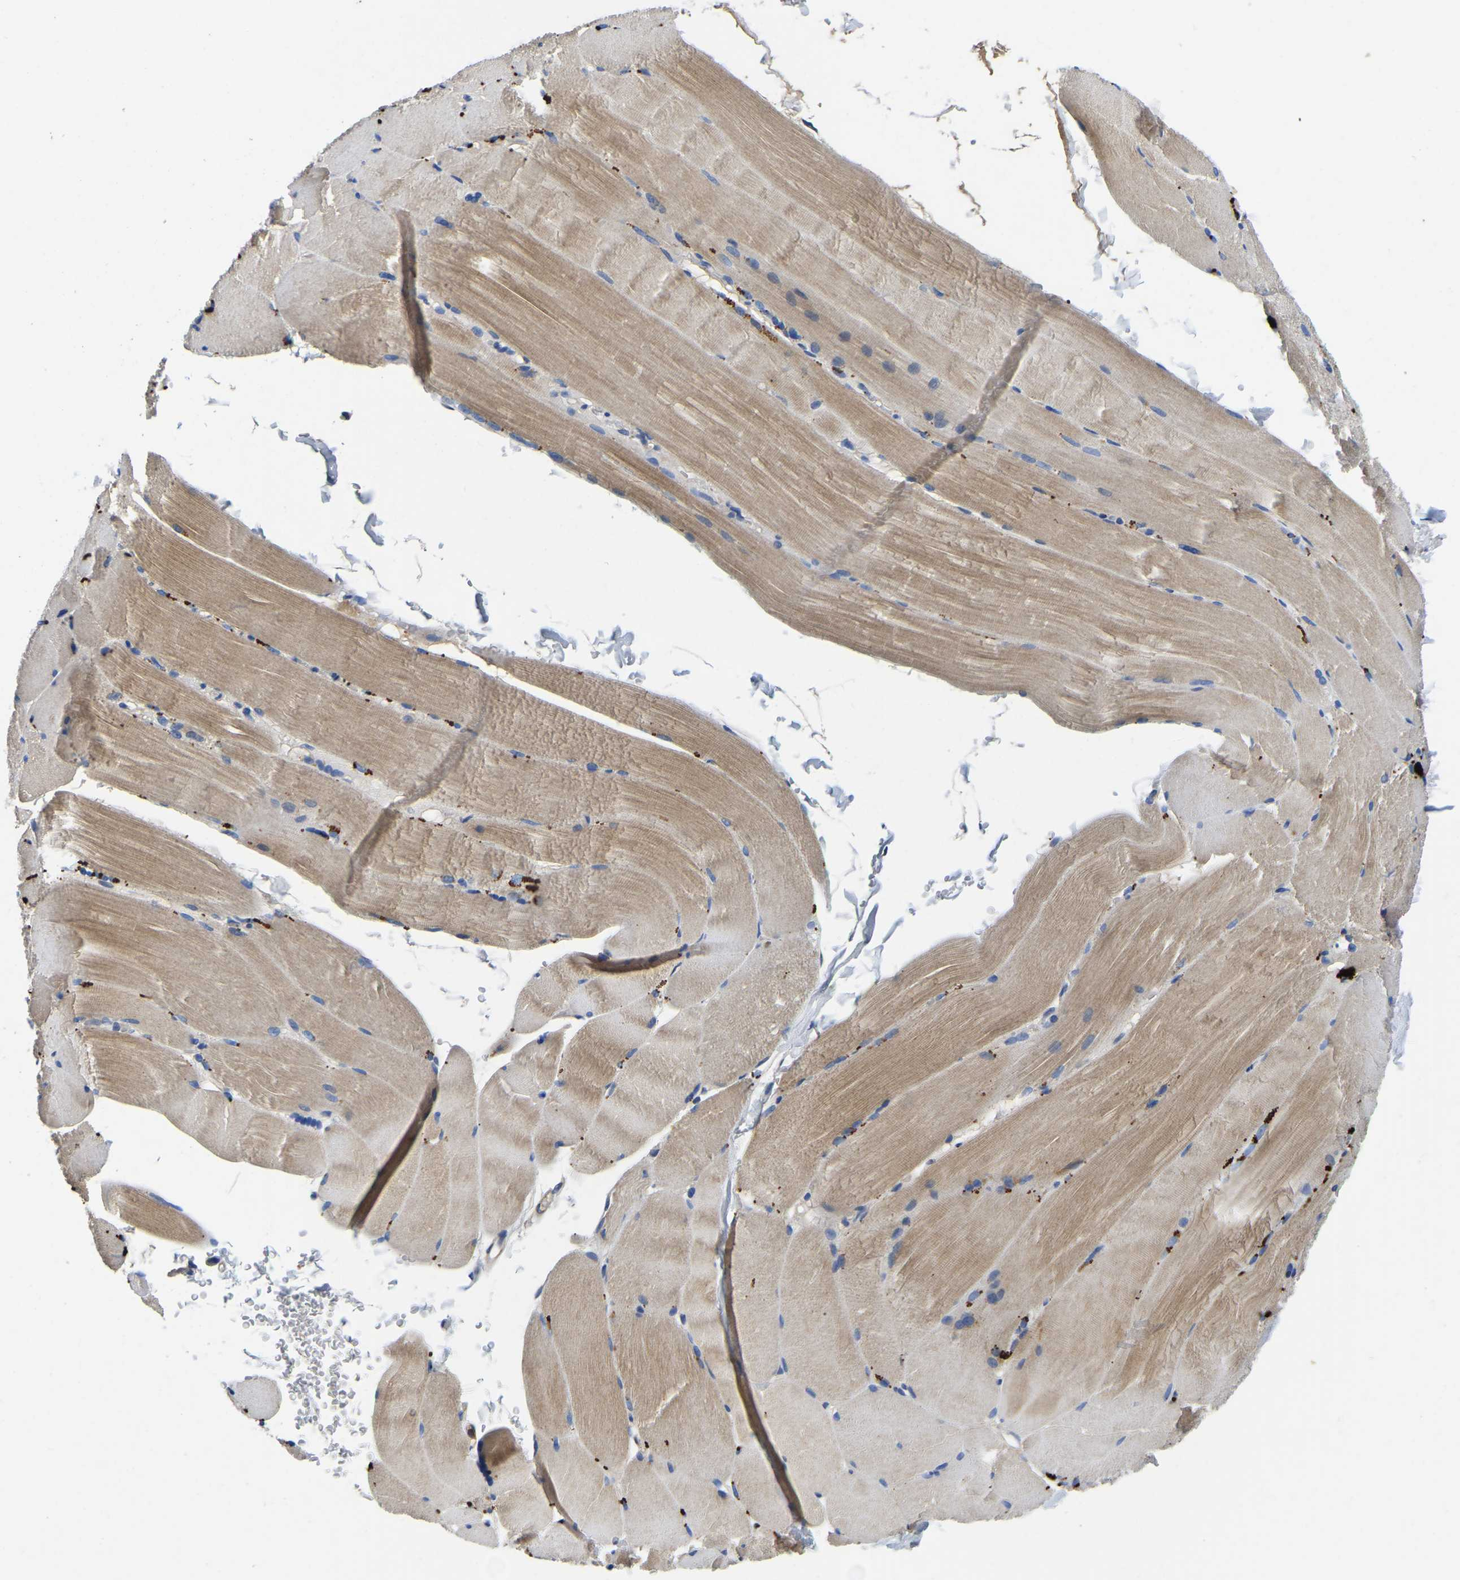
{"staining": {"intensity": "moderate", "quantity": ">75%", "location": "cytoplasmic/membranous"}, "tissue": "skeletal muscle", "cell_type": "Myocytes", "image_type": "normal", "snomed": [{"axis": "morphology", "description": "Normal tissue, NOS"}, {"axis": "topography", "description": "Skin"}, {"axis": "topography", "description": "Skeletal muscle"}], "caption": "This micrograph reveals immunohistochemistry (IHC) staining of unremarkable skeletal muscle, with medium moderate cytoplasmic/membranous expression in approximately >75% of myocytes.", "gene": "STAT2", "patient": {"sex": "male", "age": 83}}